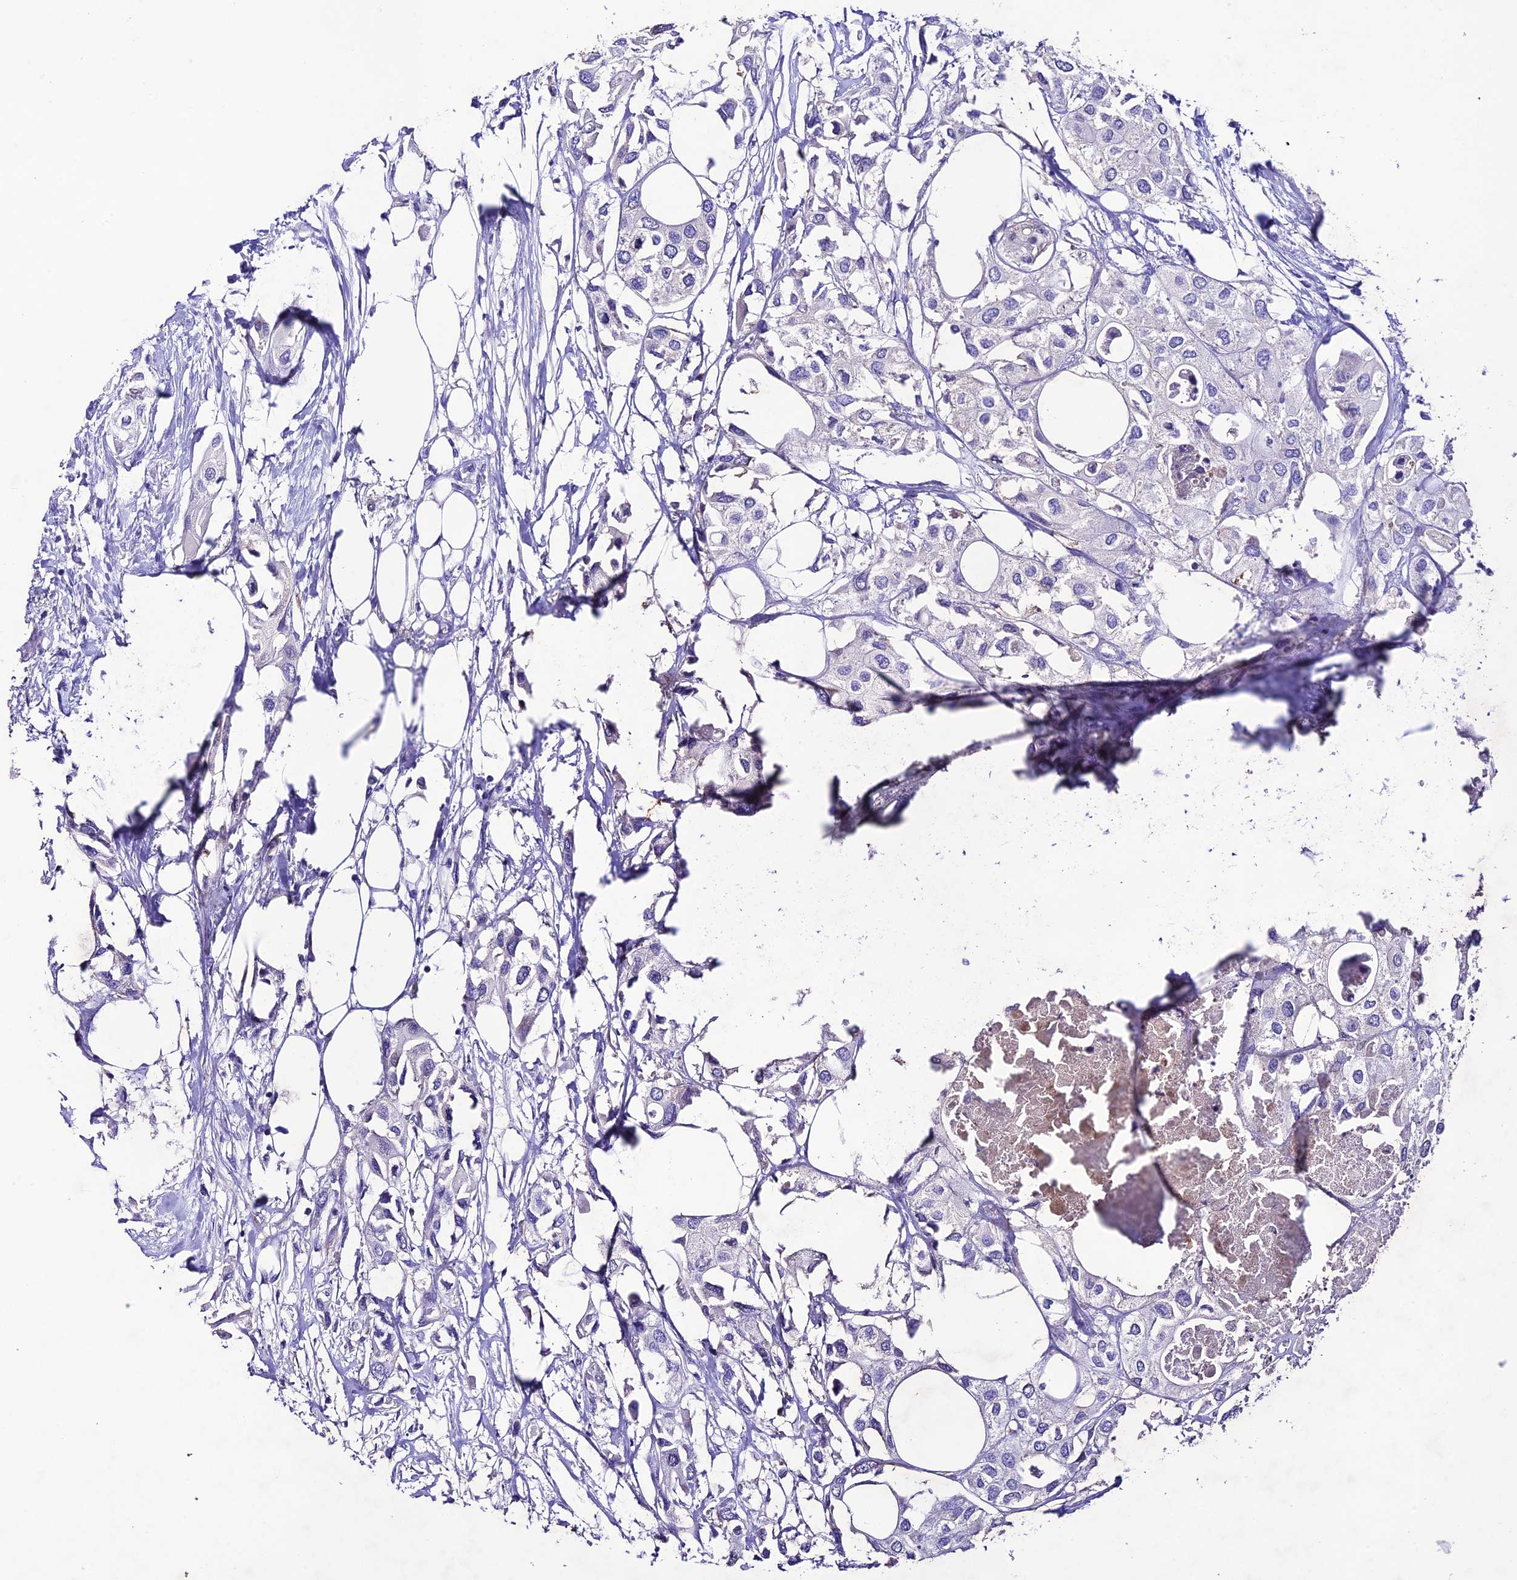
{"staining": {"intensity": "negative", "quantity": "none", "location": "none"}, "tissue": "urothelial cancer", "cell_type": "Tumor cells", "image_type": "cancer", "snomed": [{"axis": "morphology", "description": "Urothelial carcinoma, High grade"}, {"axis": "topography", "description": "Urinary bladder"}], "caption": "A photomicrograph of urothelial cancer stained for a protein exhibits no brown staining in tumor cells. (Stains: DAB immunohistochemistry with hematoxylin counter stain, Microscopy: brightfield microscopy at high magnification).", "gene": "NLRP6", "patient": {"sex": "male", "age": 64}}